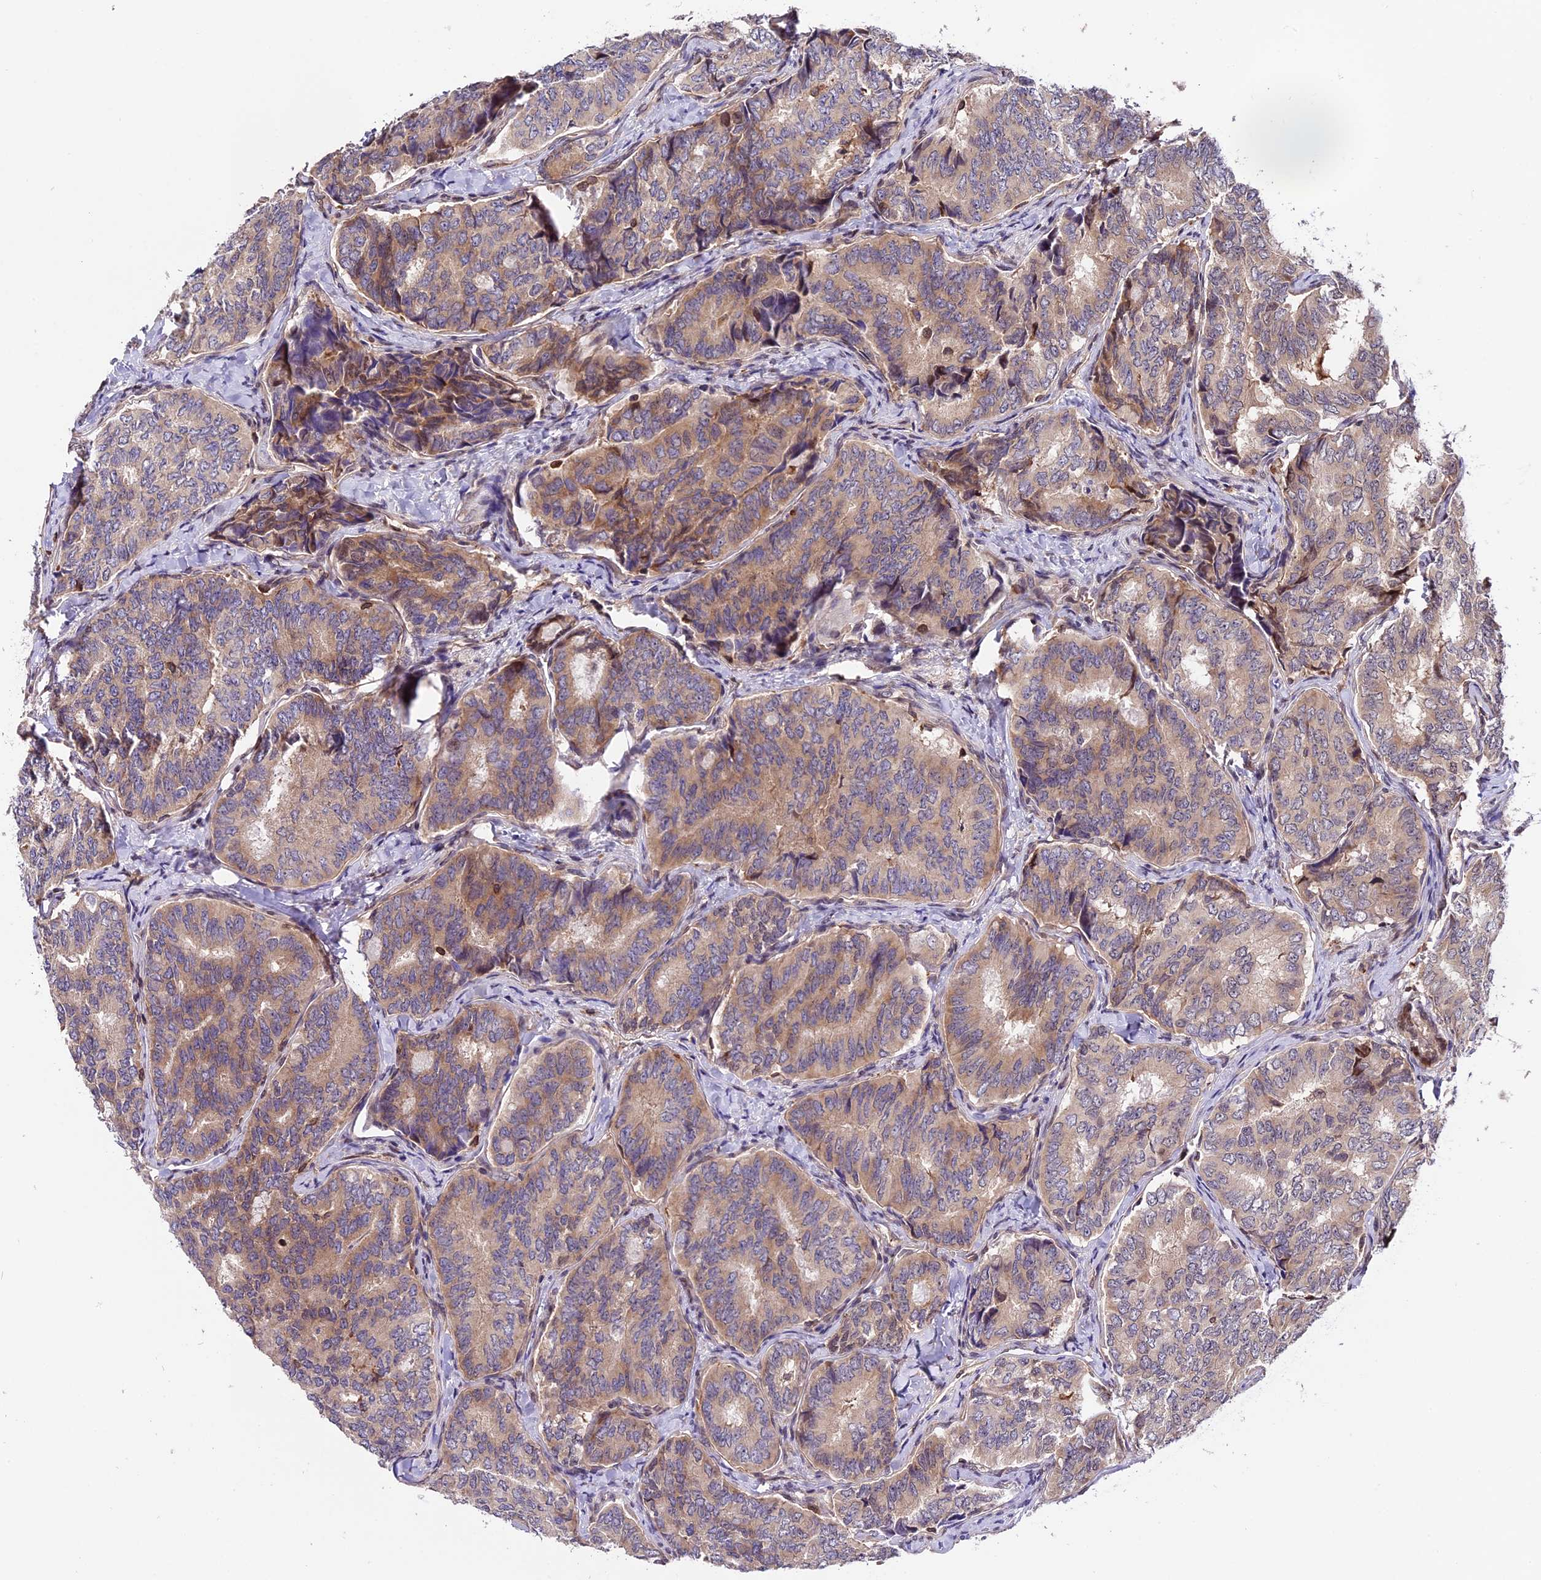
{"staining": {"intensity": "weak", "quantity": ">75%", "location": "cytoplasmic/membranous"}, "tissue": "thyroid cancer", "cell_type": "Tumor cells", "image_type": "cancer", "snomed": [{"axis": "morphology", "description": "Papillary adenocarcinoma, NOS"}, {"axis": "topography", "description": "Thyroid gland"}], "caption": "Immunohistochemical staining of thyroid papillary adenocarcinoma demonstrates weak cytoplasmic/membranous protein staining in about >75% of tumor cells. (DAB IHC with brightfield microscopy, high magnification).", "gene": "HERPUD1", "patient": {"sex": "female", "age": 35}}